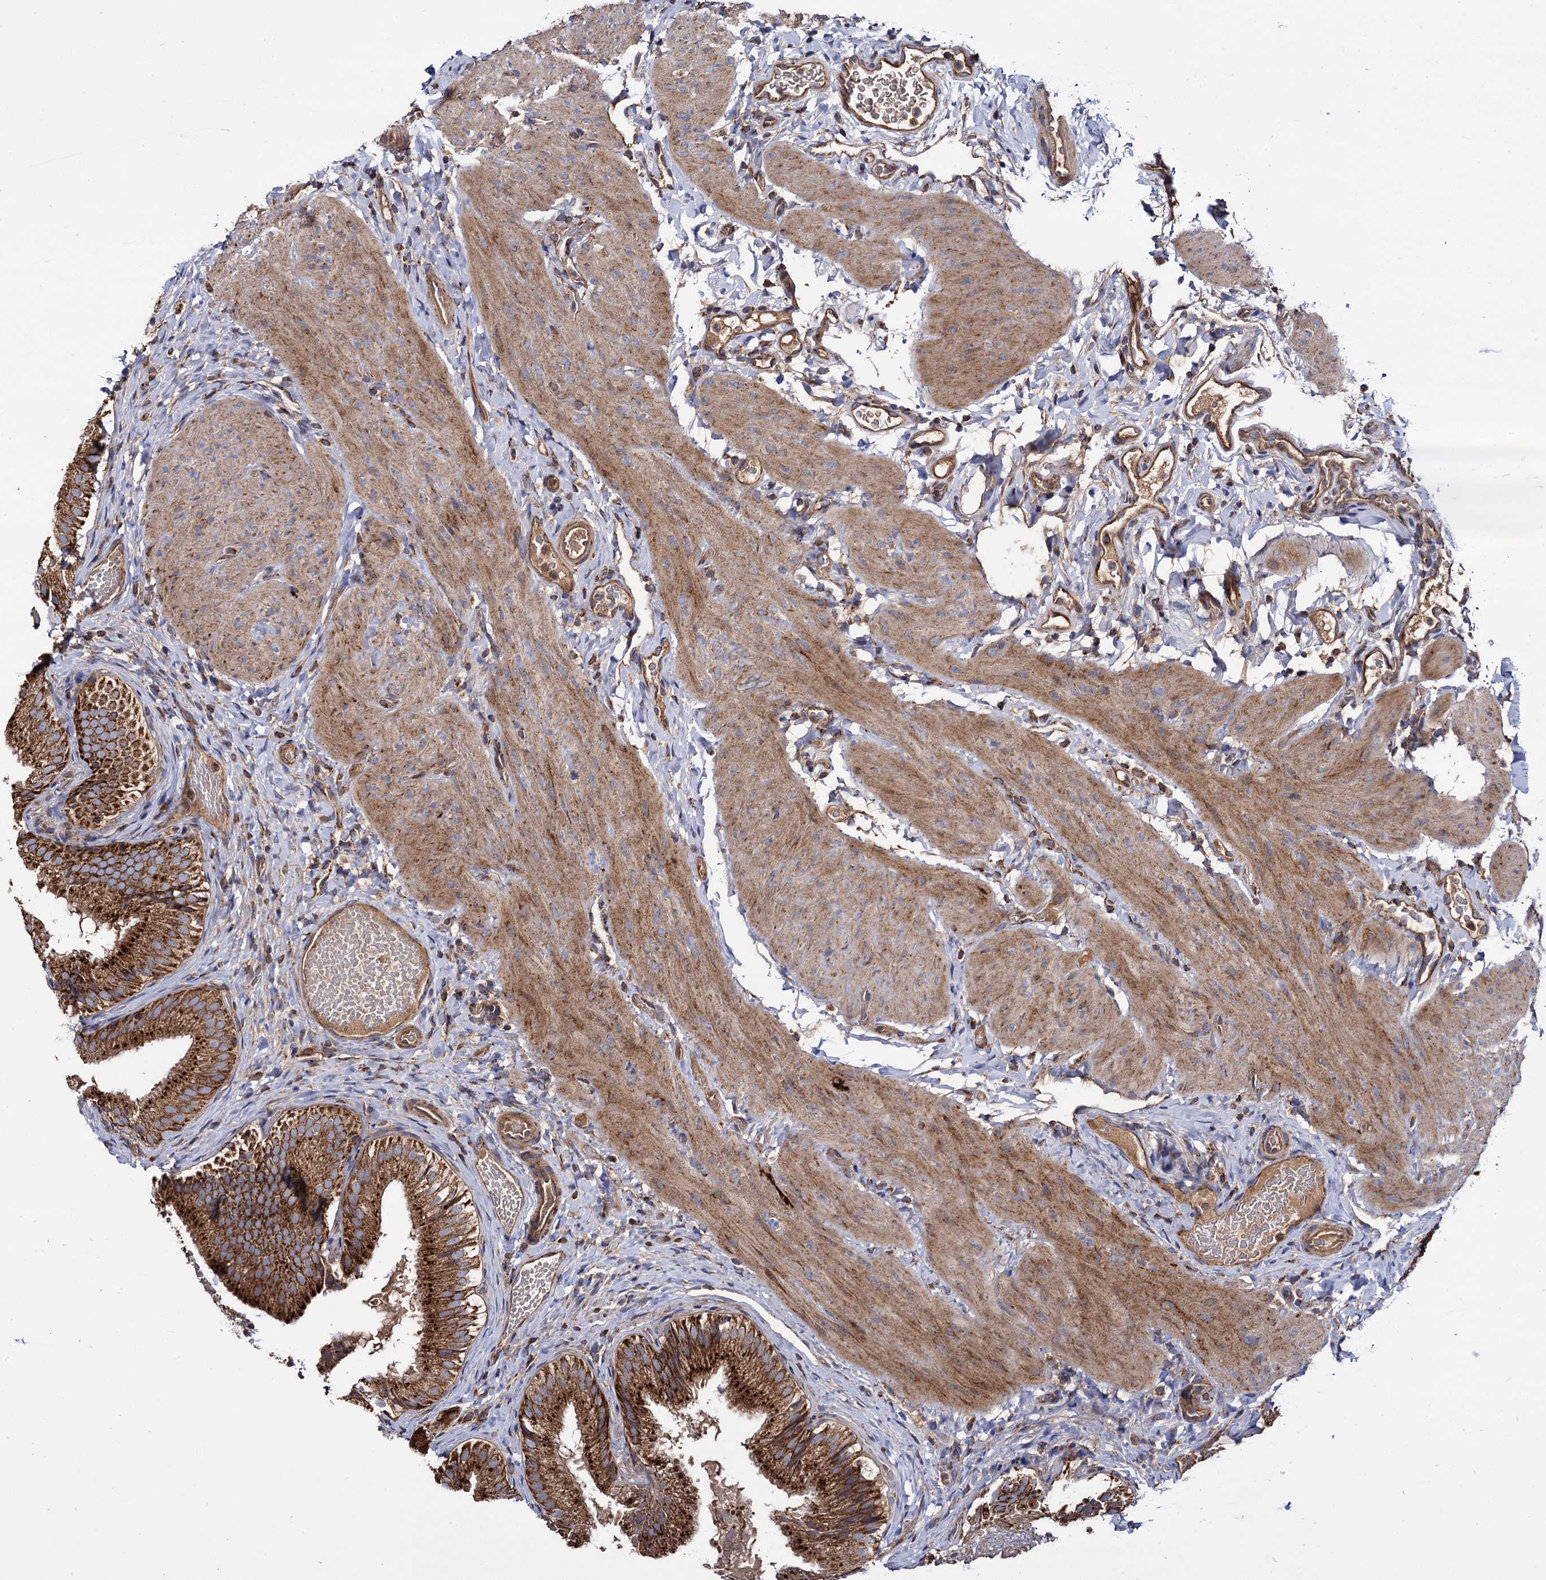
{"staining": {"intensity": "strong", "quantity": ">75%", "location": "cytoplasmic/membranous"}, "tissue": "gallbladder", "cell_type": "Glandular cells", "image_type": "normal", "snomed": [{"axis": "morphology", "description": "Normal tissue, NOS"}, {"axis": "topography", "description": "Gallbladder"}], "caption": "Strong cytoplasmic/membranous protein staining is identified in approximately >75% of glandular cells in gallbladder. (DAB (3,3'-diaminobenzidine) = brown stain, brightfield microscopy at high magnification).", "gene": "IQCH", "patient": {"sex": "female", "age": 30}}